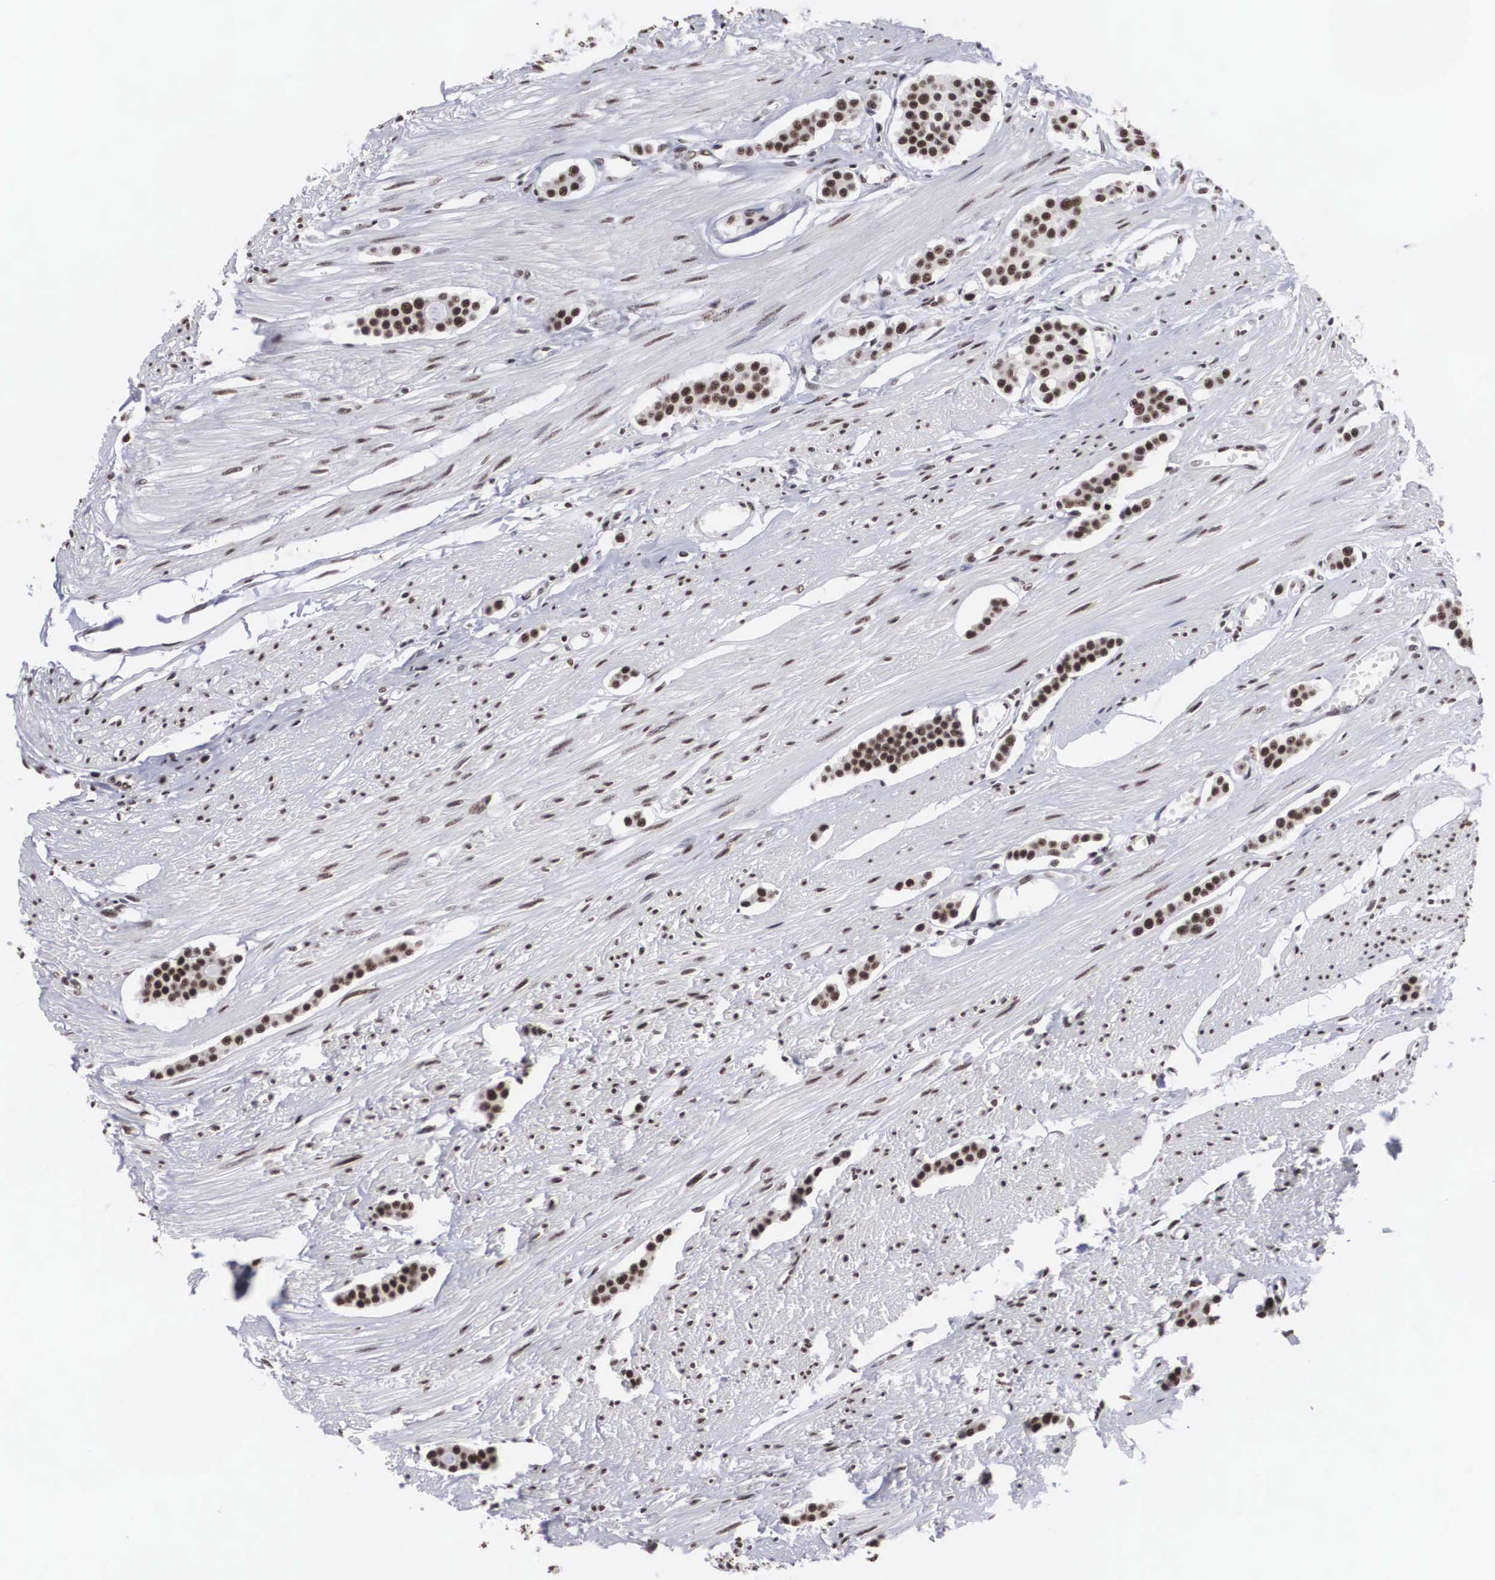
{"staining": {"intensity": "moderate", "quantity": ">75%", "location": "nuclear"}, "tissue": "carcinoid", "cell_type": "Tumor cells", "image_type": "cancer", "snomed": [{"axis": "morphology", "description": "Carcinoid, malignant, NOS"}, {"axis": "topography", "description": "Small intestine"}], "caption": "About >75% of tumor cells in human malignant carcinoid exhibit moderate nuclear protein staining as visualized by brown immunohistochemical staining.", "gene": "ACIN1", "patient": {"sex": "male", "age": 60}}